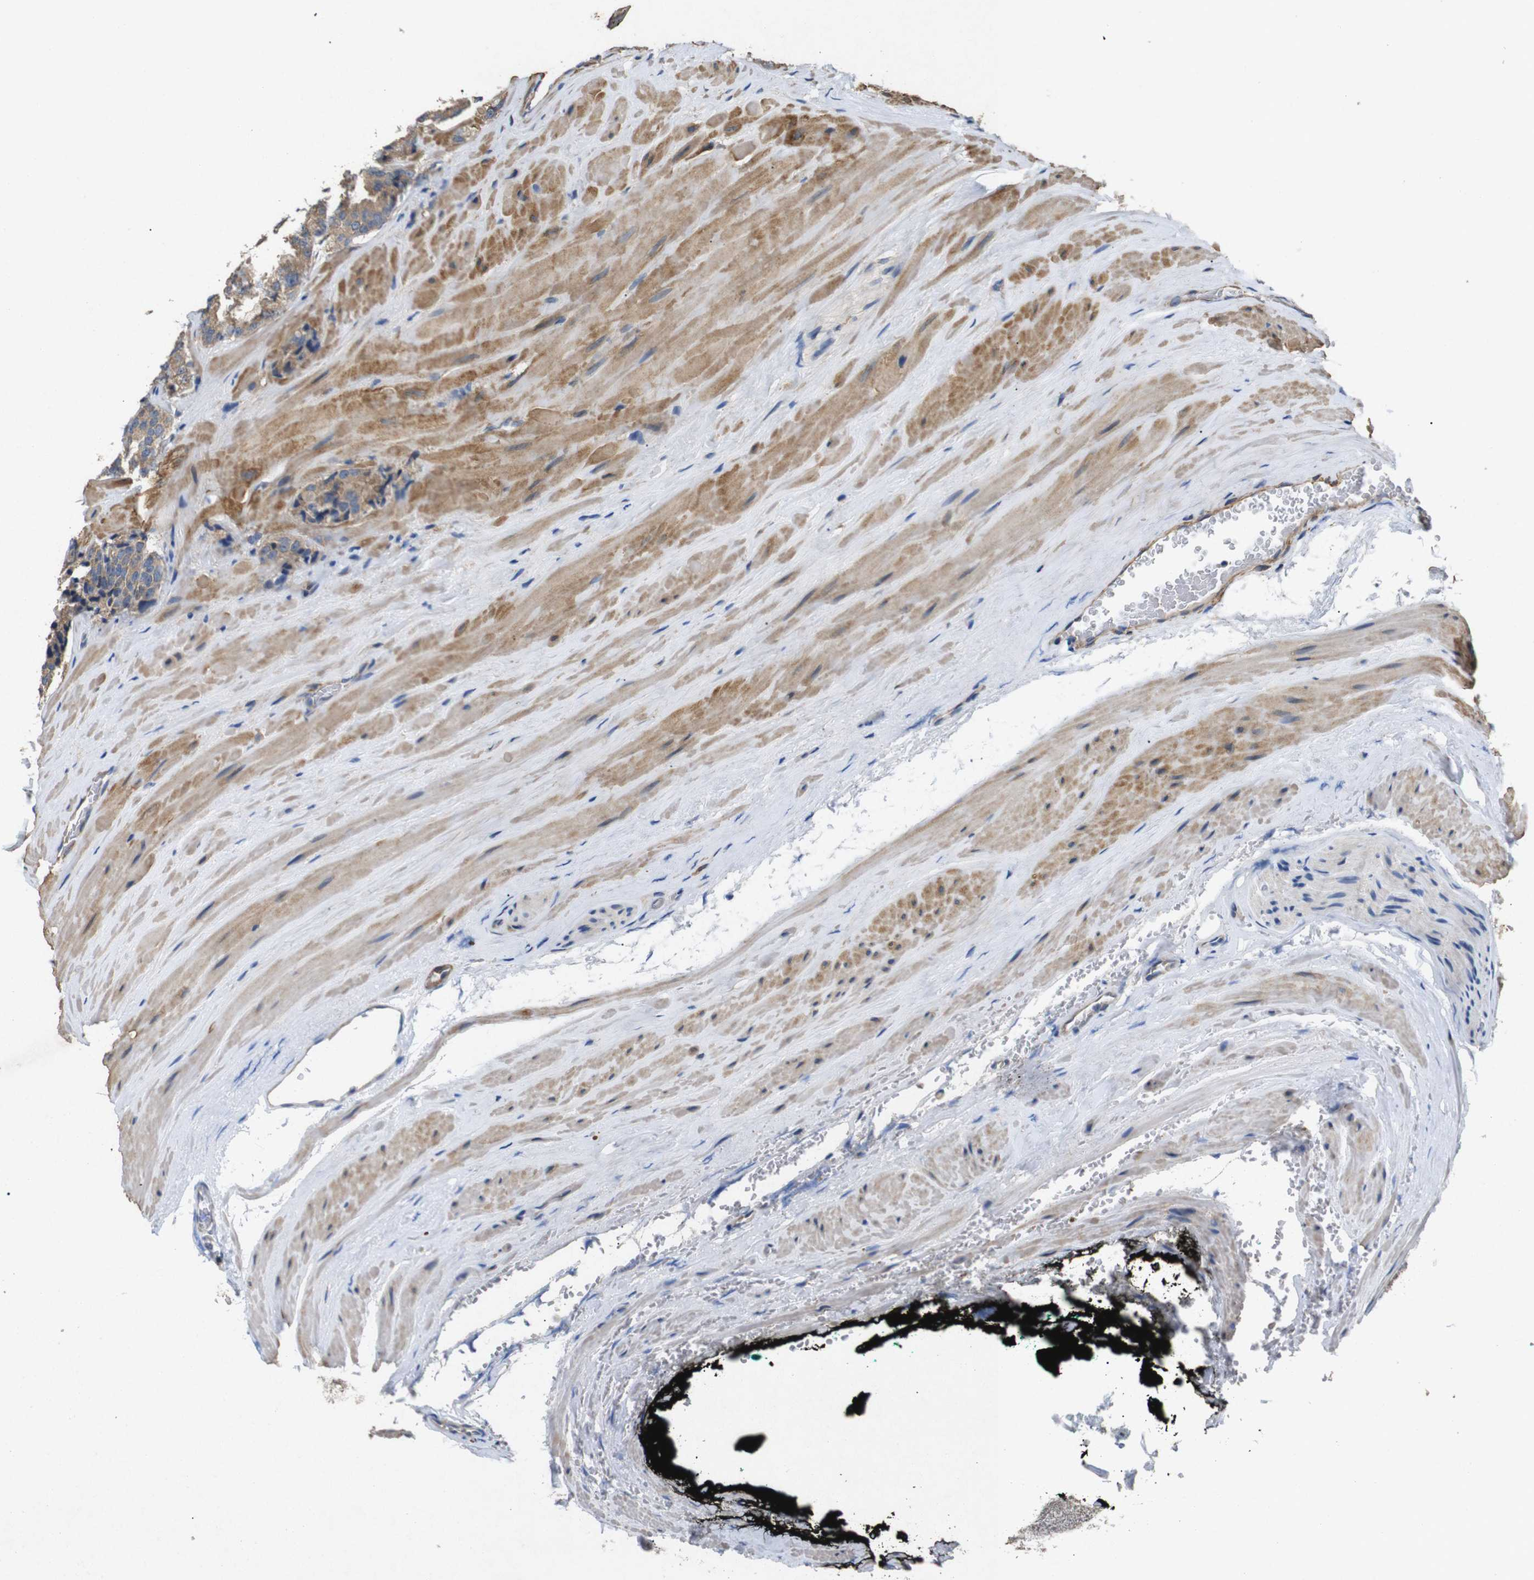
{"staining": {"intensity": "moderate", "quantity": ">75%", "location": "cytoplasmic/membranous"}, "tissue": "prostate cancer", "cell_type": "Tumor cells", "image_type": "cancer", "snomed": [{"axis": "morphology", "description": "Adenocarcinoma, High grade"}, {"axis": "topography", "description": "Prostate"}], "caption": "Moderate cytoplasmic/membranous staining is identified in about >75% of tumor cells in prostate cancer (adenocarcinoma (high-grade)).", "gene": "BNIP3", "patient": {"sex": "male", "age": 60}}